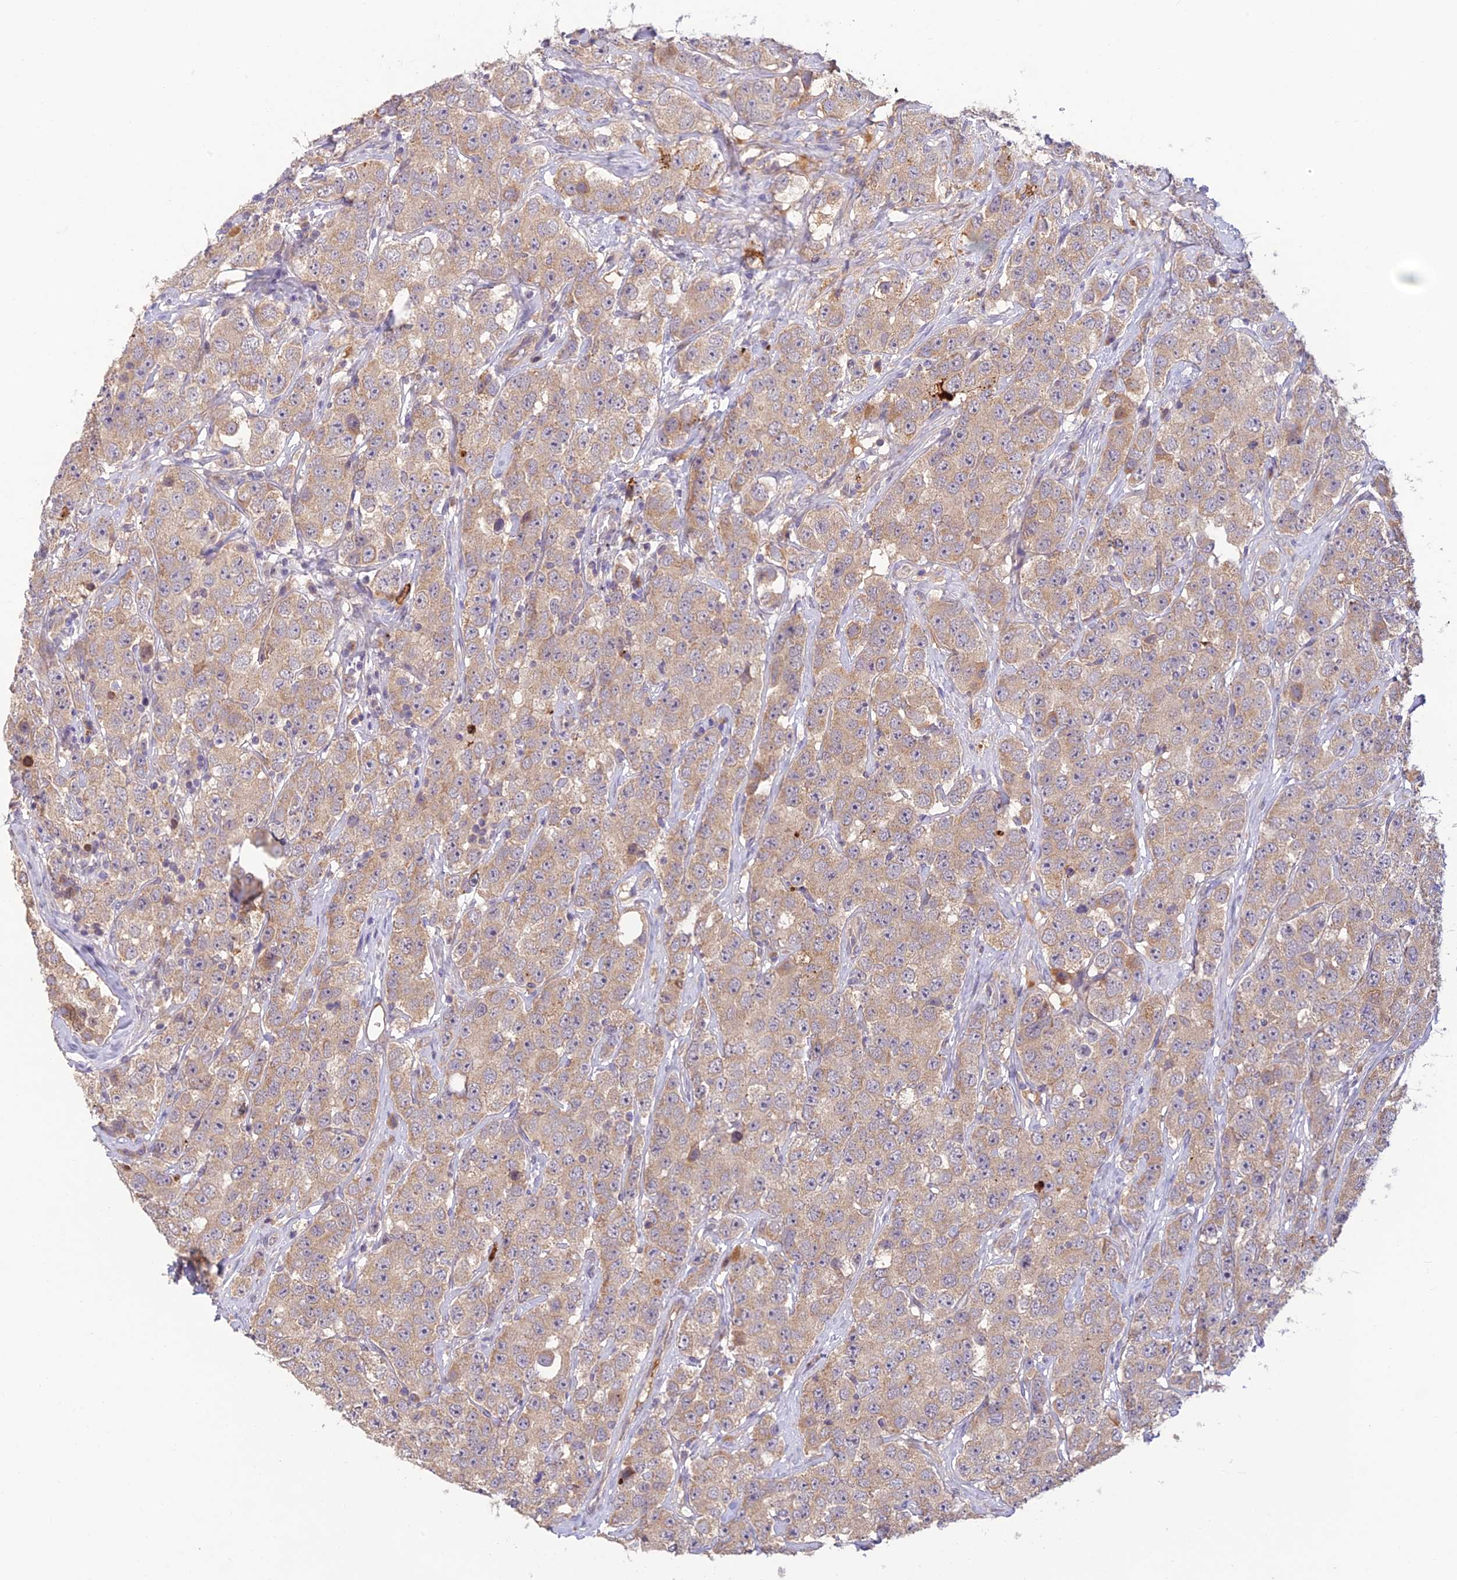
{"staining": {"intensity": "weak", "quantity": ">75%", "location": "cytoplasmic/membranous"}, "tissue": "testis cancer", "cell_type": "Tumor cells", "image_type": "cancer", "snomed": [{"axis": "morphology", "description": "Seminoma, NOS"}, {"axis": "topography", "description": "Testis"}], "caption": "Immunohistochemistry photomicrograph of neoplastic tissue: human testis cancer (seminoma) stained using immunohistochemistry (IHC) displays low levels of weak protein expression localized specifically in the cytoplasmic/membranous of tumor cells, appearing as a cytoplasmic/membranous brown color.", "gene": "ASPDH", "patient": {"sex": "male", "age": 28}}